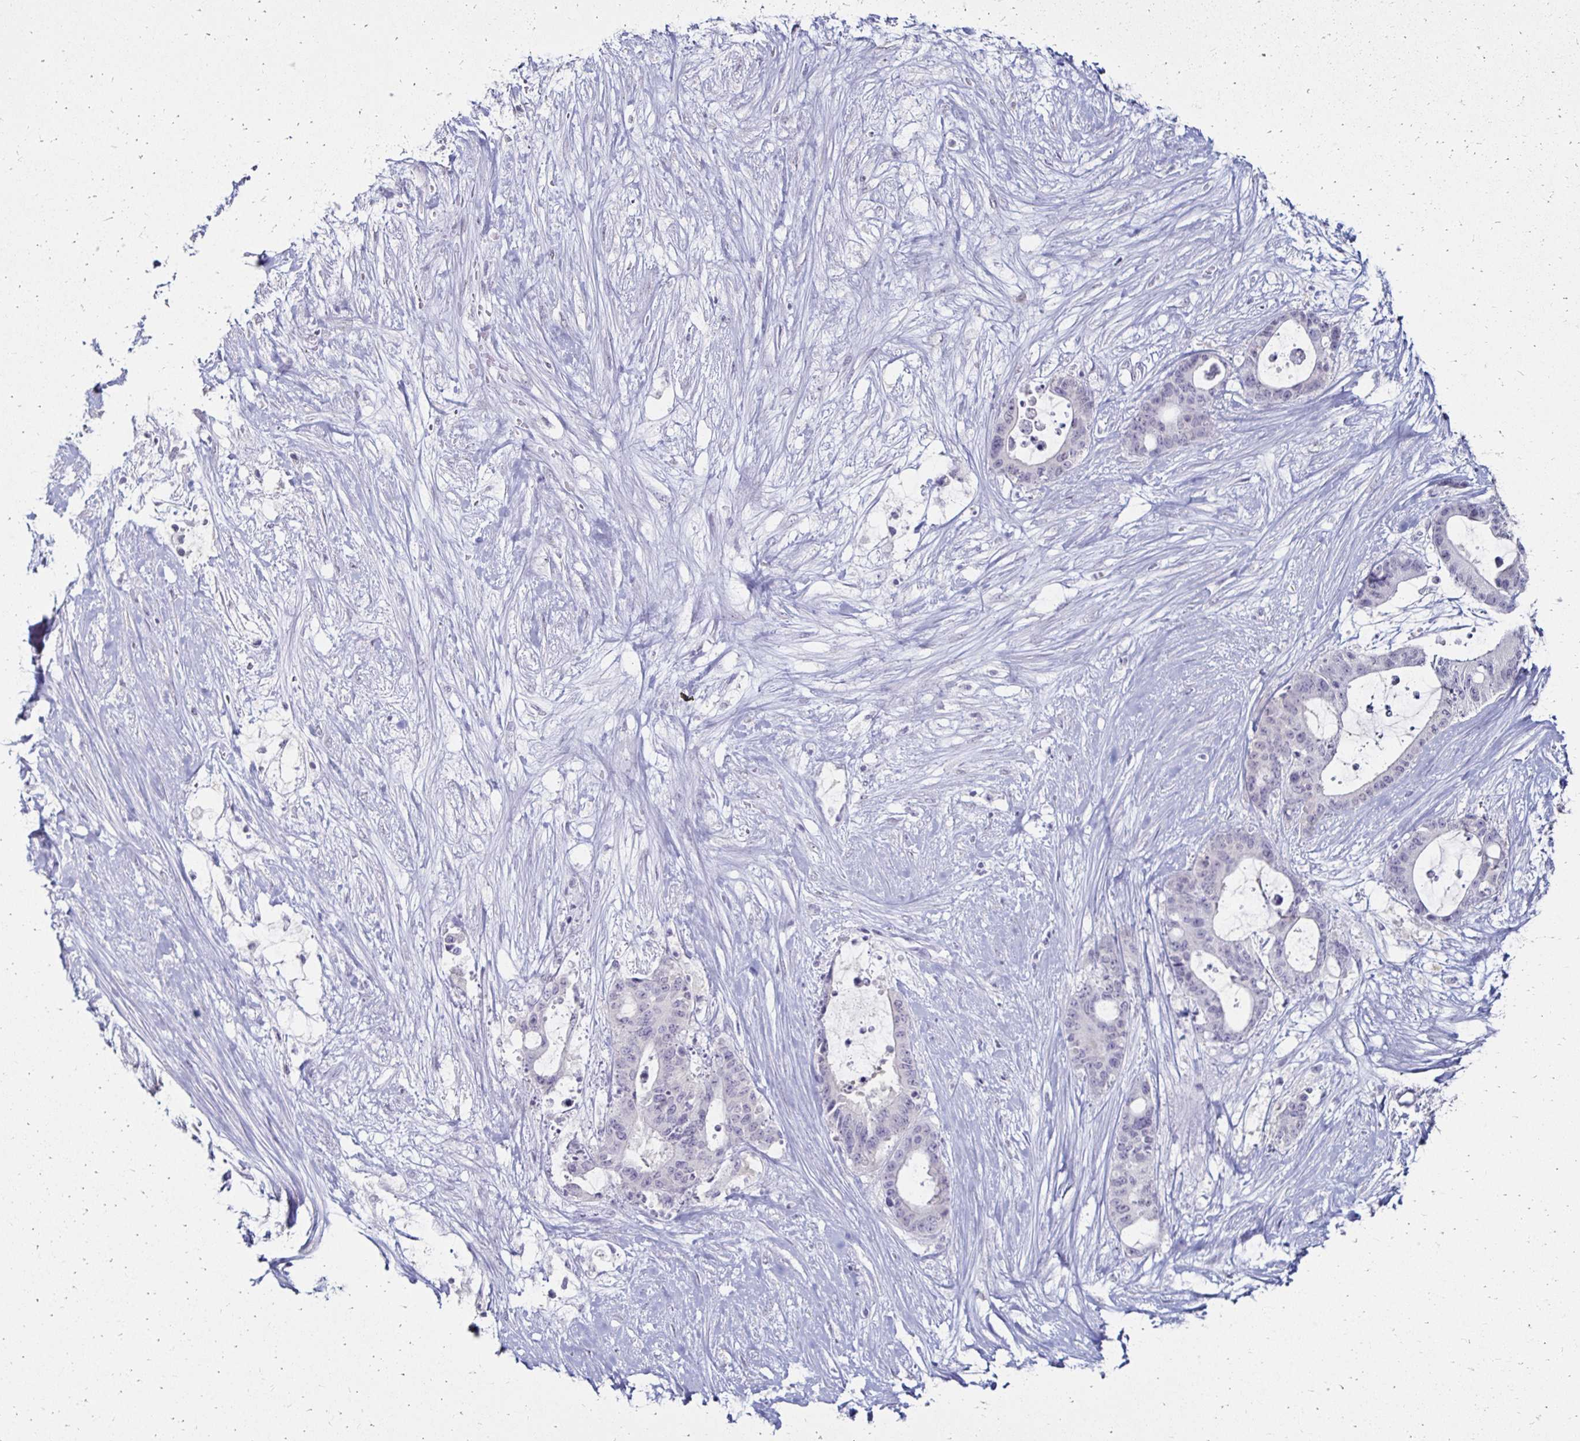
{"staining": {"intensity": "negative", "quantity": "none", "location": "none"}, "tissue": "liver cancer", "cell_type": "Tumor cells", "image_type": "cancer", "snomed": [{"axis": "morphology", "description": "Normal tissue, NOS"}, {"axis": "morphology", "description": "Cholangiocarcinoma"}, {"axis": "topography", "description": "Liver"}, {"axis": "topography", "description": "Peripheral nerve tissue"}], "caption": "The histopathology image reveals no significant expression in tumor cells of liver cancer.", "gene": "TOMM34", "patient": {"sex": "female", "age": 73}}